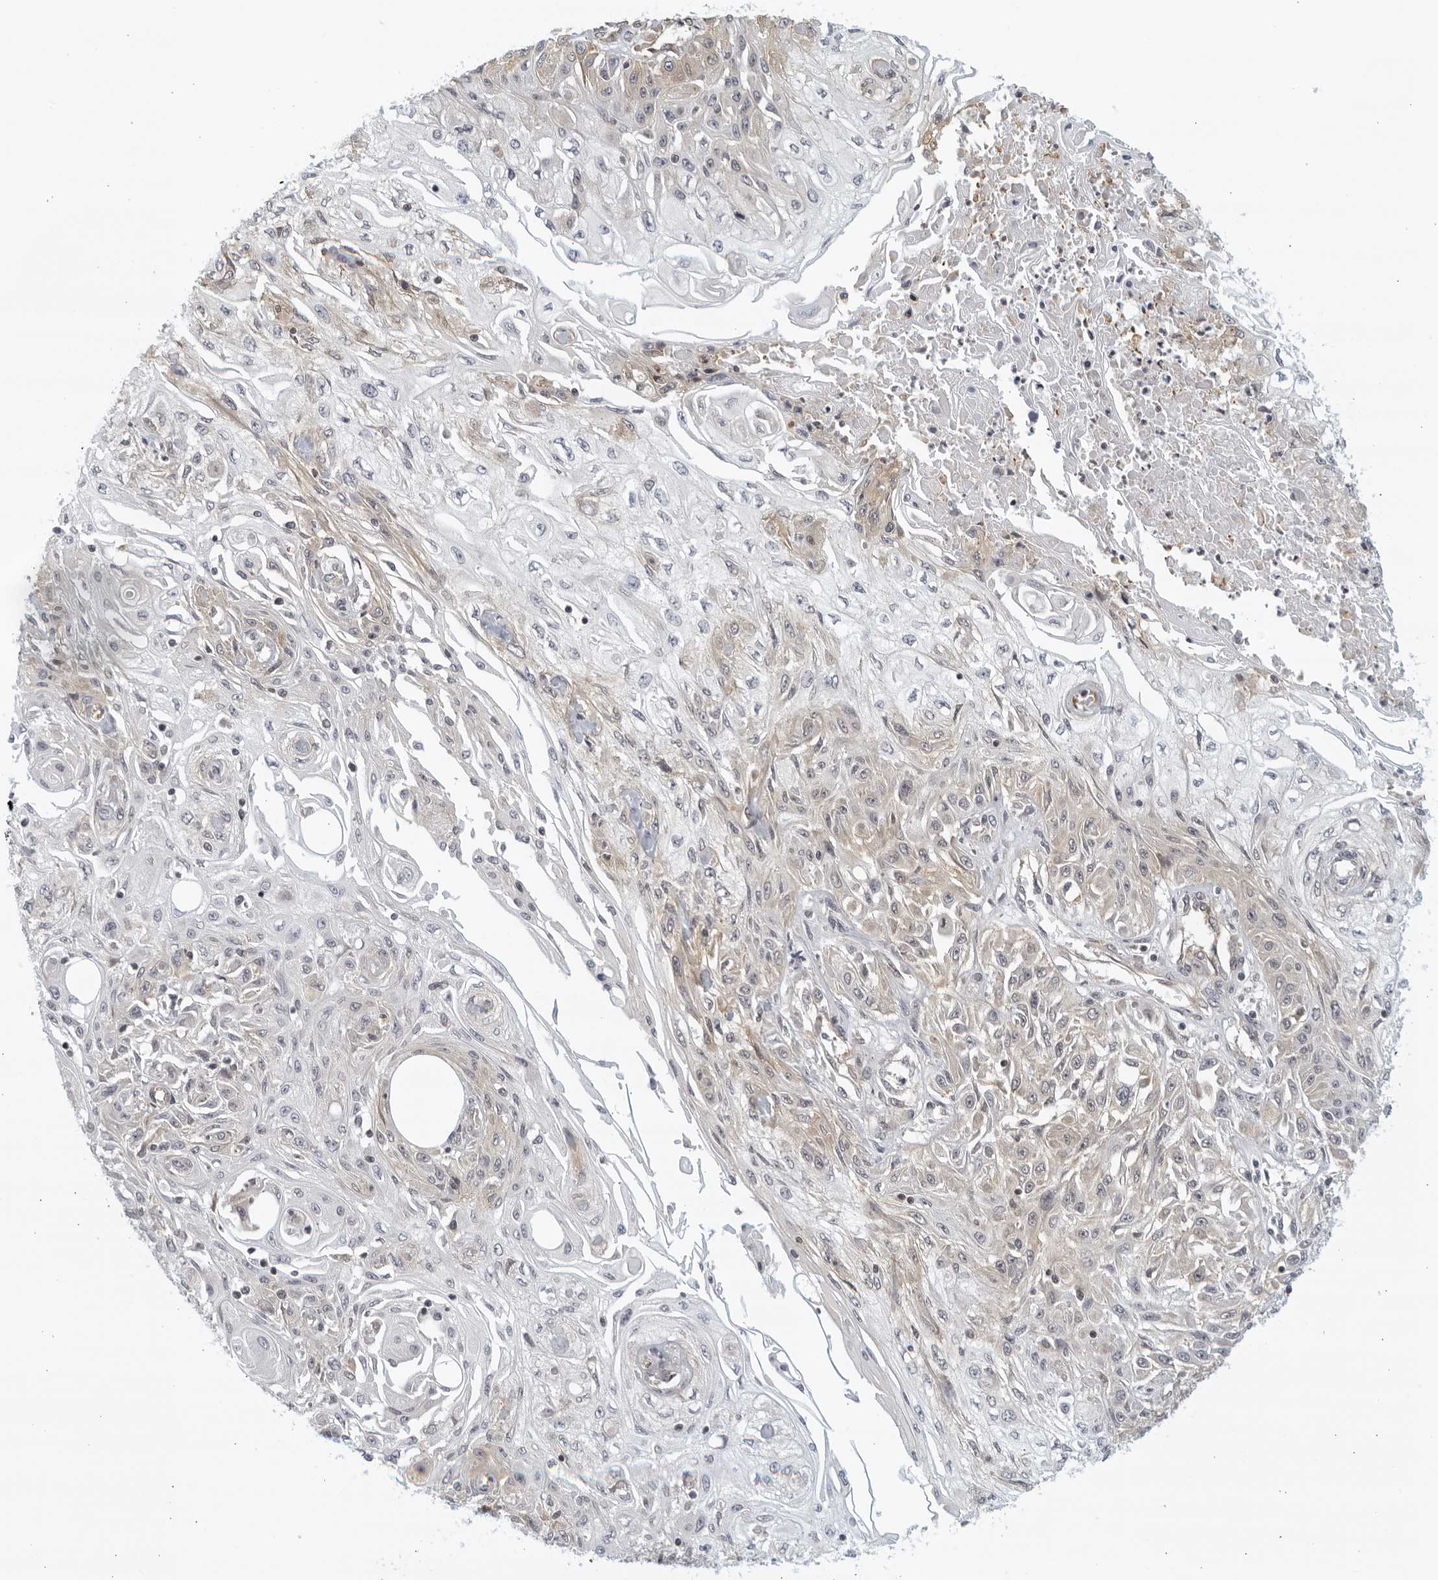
{"staining": {"intensity": "weak", "quantity": "25%-75%", "location": "cytoplasmic/membranous"}, "tissue": "skin cancer", "cell_type": "Tumor cells", "image_type": "cancer", "snomed": [{"axis": "morphology", "description": "Squamous cell carcinoma, NOS"}, {"axis": "morphology", "description": "Squamous cell carcinoma, metastatic, NOS"}, {"axis": "topography", "description": "Skin"}, {"axis": "topography", "description": "Lymph node"}], "caption": "High-magnification brightfield microscopy of squamous cell carcinoma (skin) stained with DAB (brown) and counterstained with hematoxylin (blue). tumor cells exhibit weak cytoplasmic/membranous expression is identified in approximately25%-75% of cells.", "gene": "SERTAD4", "patient": {"sex": "male", "age": 75}}